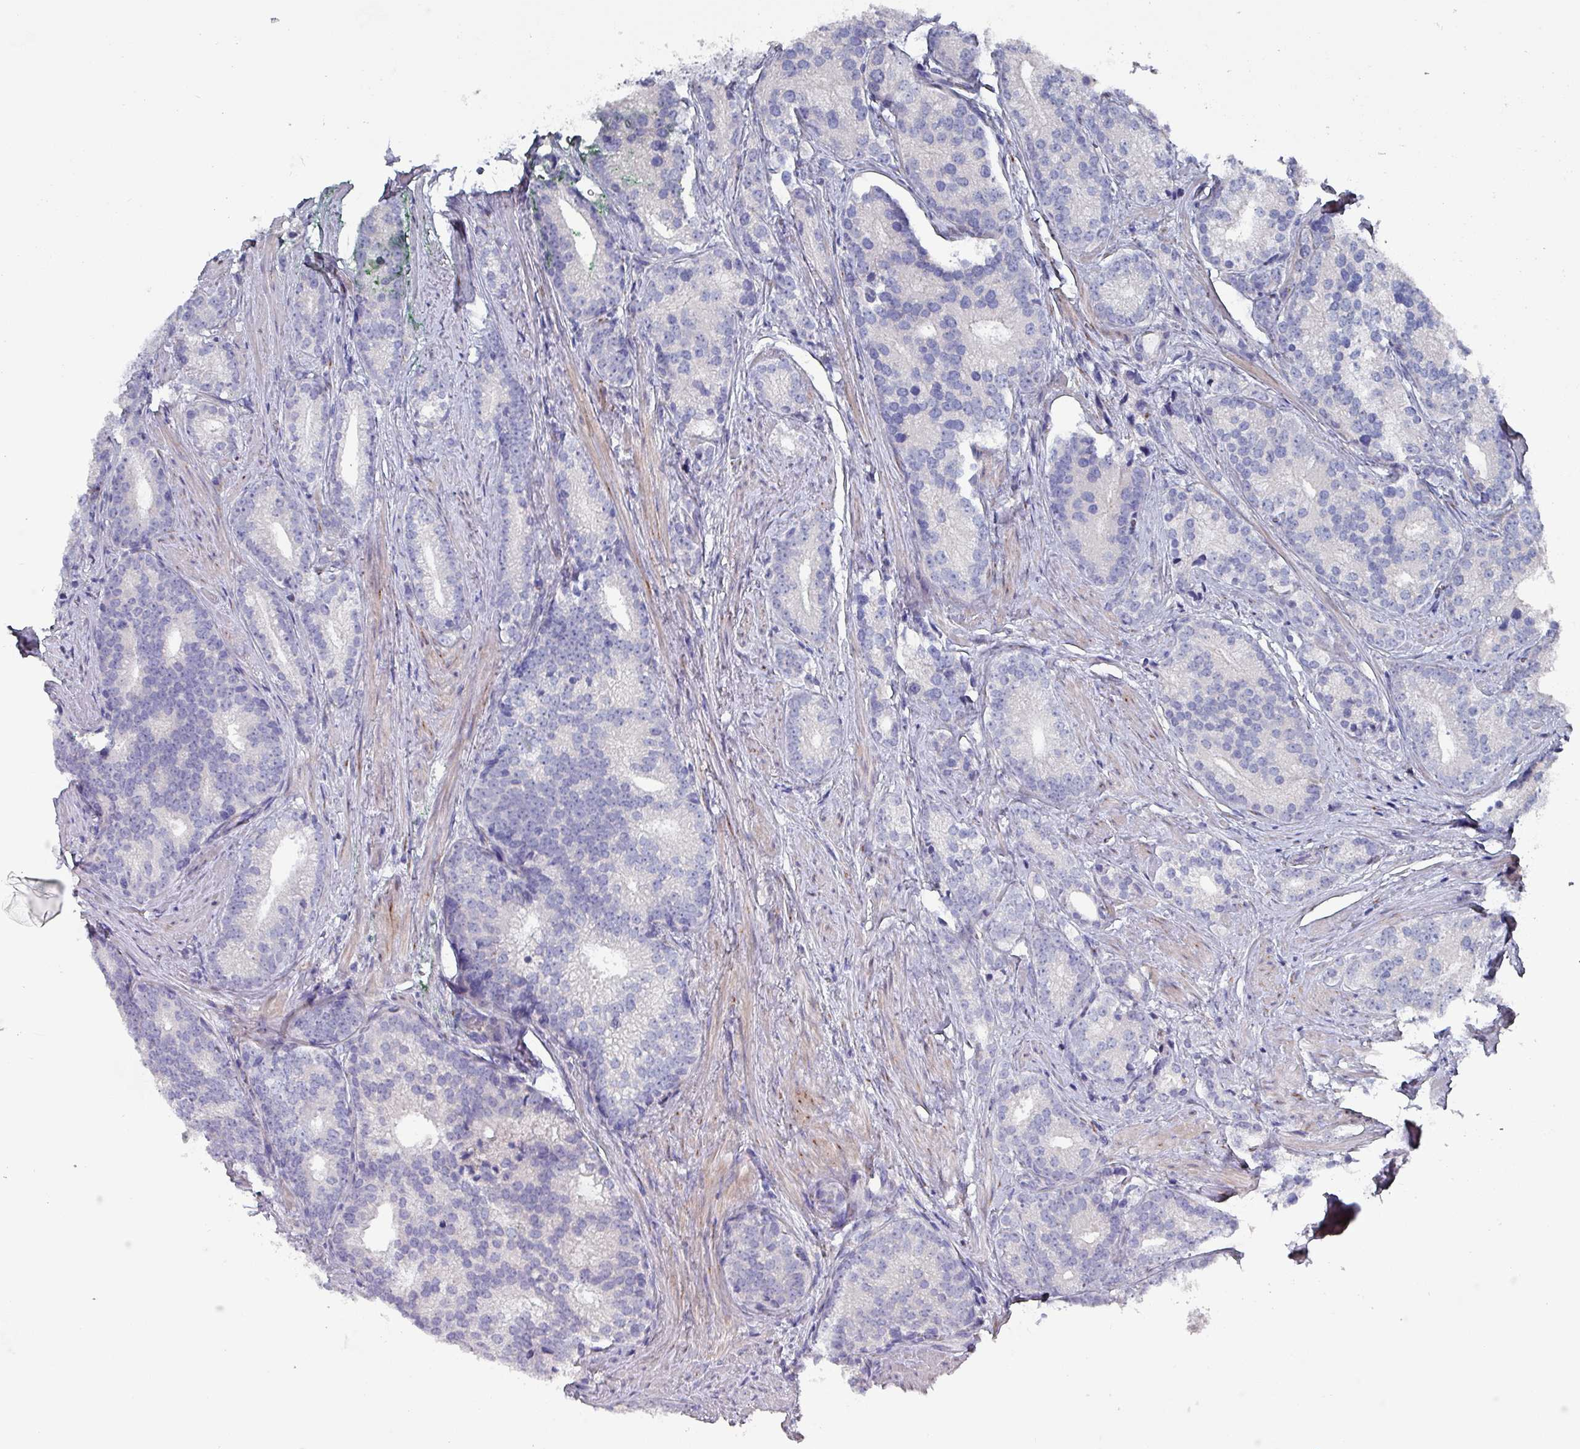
{"staining": {"intensity": "negative", "quantity": "none", "location": "none"}, "tissue": "prostate cancer", "cell_type": "Tumor cells", "image_type": "cancer", "snomed": [{"axis": "morphology", "description": "Adenocarcinoma, Low grade"}, {"axis": "topography", "description": "Prostate"}], "caption": "Human prostate cancer (low-grade adenocarcinoma) stained for a protein using immunohistochemistry (IHC) exhibits no positivity in tumor cells.", "gene": "DRD5", "patient": {"sex": "male", "age": 71}}